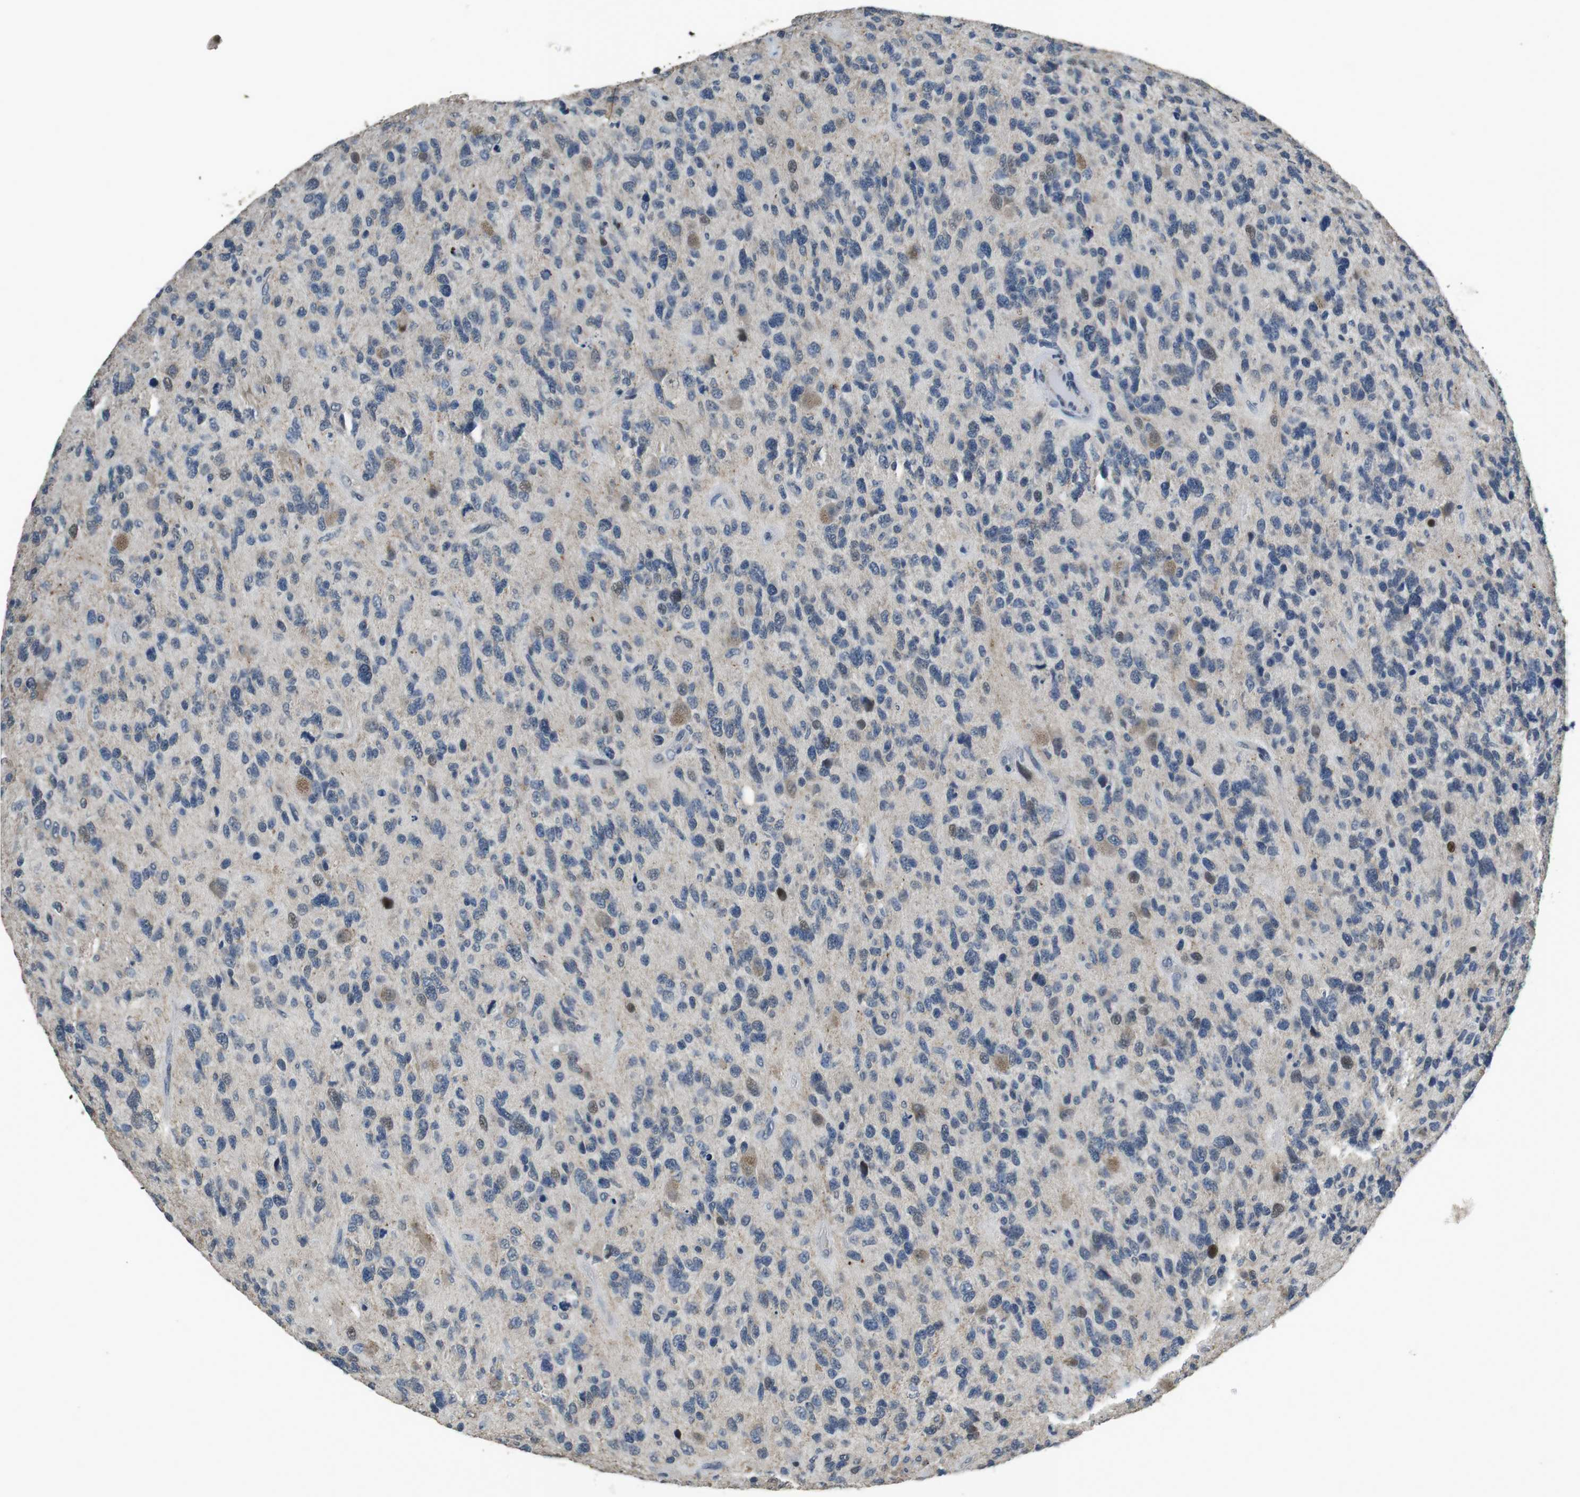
{"staining": {"intensity": "weak", "quantity": "25%-75%", "location": "cytoplasmic/membranous,nuclear"}, "tissue": "glioma", "cell_type": "Tumor cells", "image_type": "cancer", "snomed": [{"axis": "morphology", "description": "Glioma, malignant, High grade"}, {"axis": "topography", "description": "Brain"}], "caption": "Approximately 25%-75% of tumor cells in glioma reveal weak cytoplasmic/membranous and nuclear protein positivity as visualized by brown immunohistochemical staining.", "gene": "CLDN7", "patient": {"sex": "female", "age": 58}}